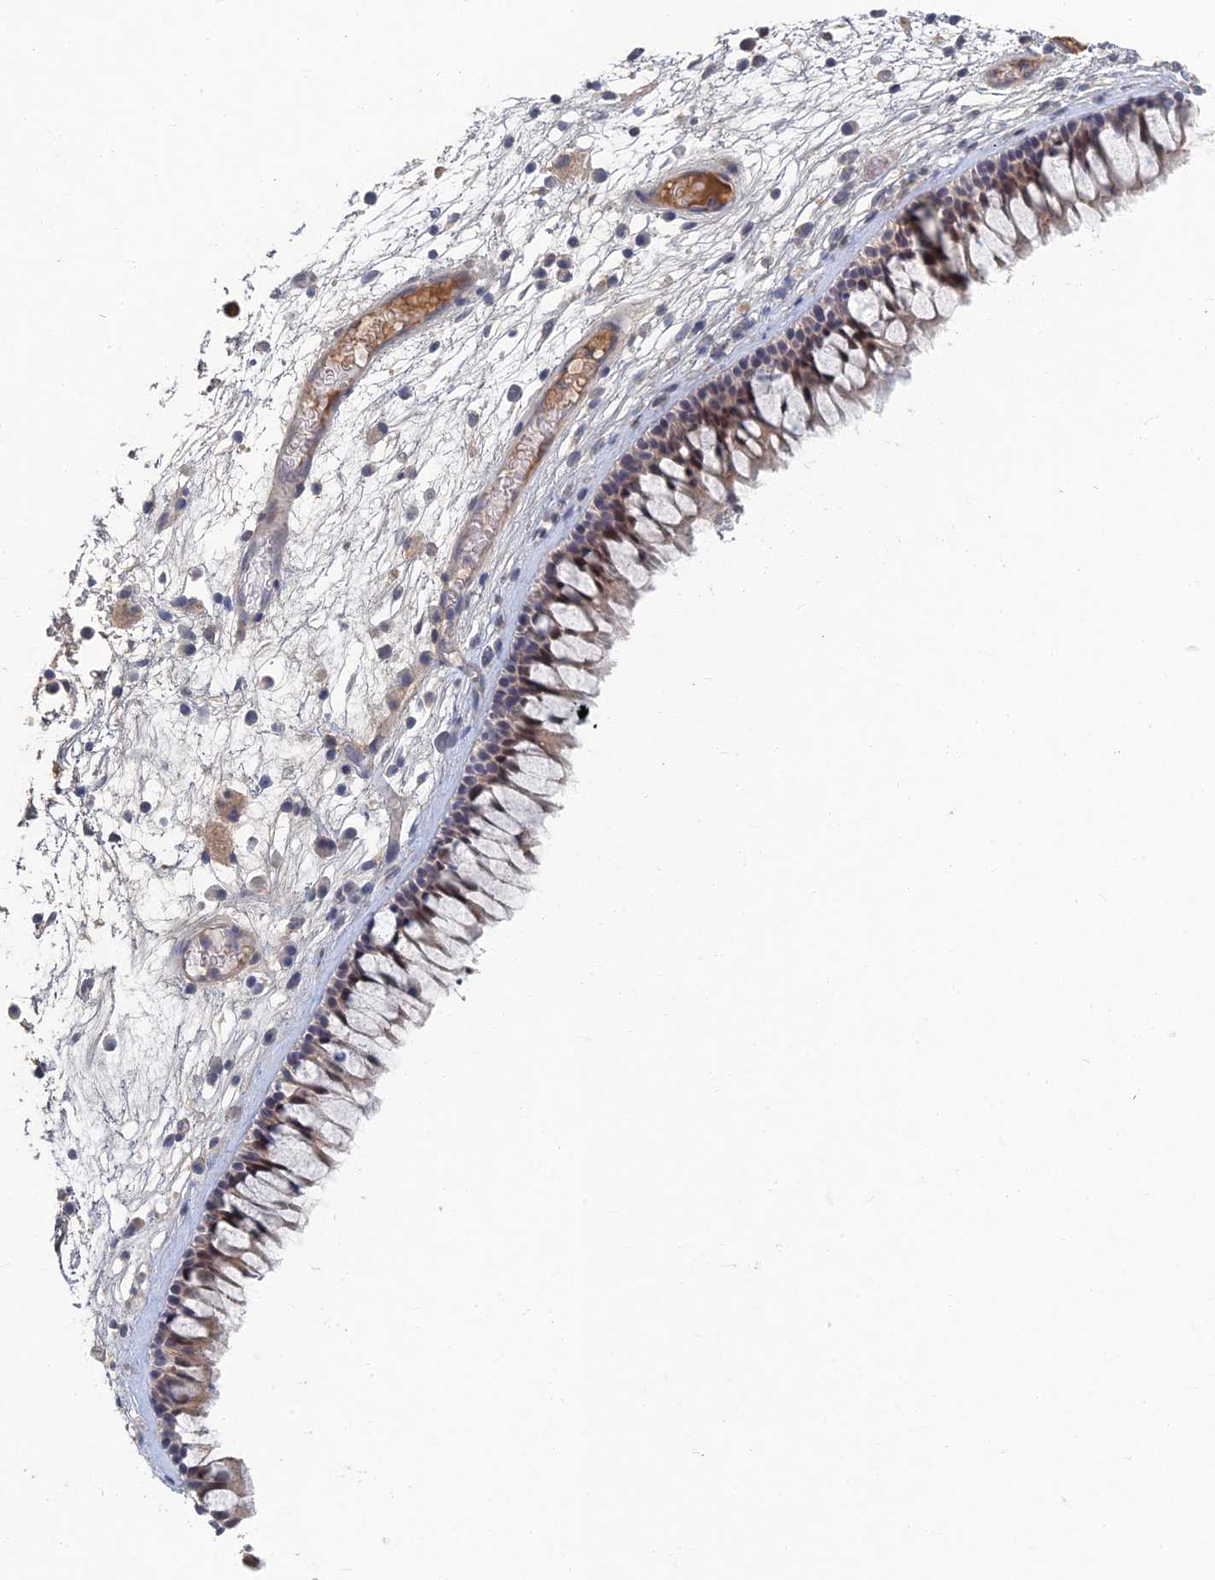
{"staining": {"intensity": "moderate", "quantity": "<25%", "location": "cytoplasmic/membranous,nuclear"}, "tissue": "nasopharynx", "cell_type": "Respiratory epithelial cells", "image_type": "normal", "snomed": [{"axis": "morphology", "description": "Normal tissue, NOS"}, {"axis": "morphology", "description": "Inflammation, NOS"}, {"axis": "morphology", "description": "Malignant melanoma, Metastatic site"}, {"axis": "topography", "description": "Nasopharynx"}], "caption": "Respiratory epithelial cells reveal low levels of moderate cytoplasmic/membranous,nuclear staining in approximately <25% of cells in normal nasopharynx. The staining was performed using DAB to visualize the protein expression in brown, while the nuclei were stained in blue with hematoxylin (Magnification: 20x).", "gene": "GNA15", "patient": {"sex": "male", "age": 70}}